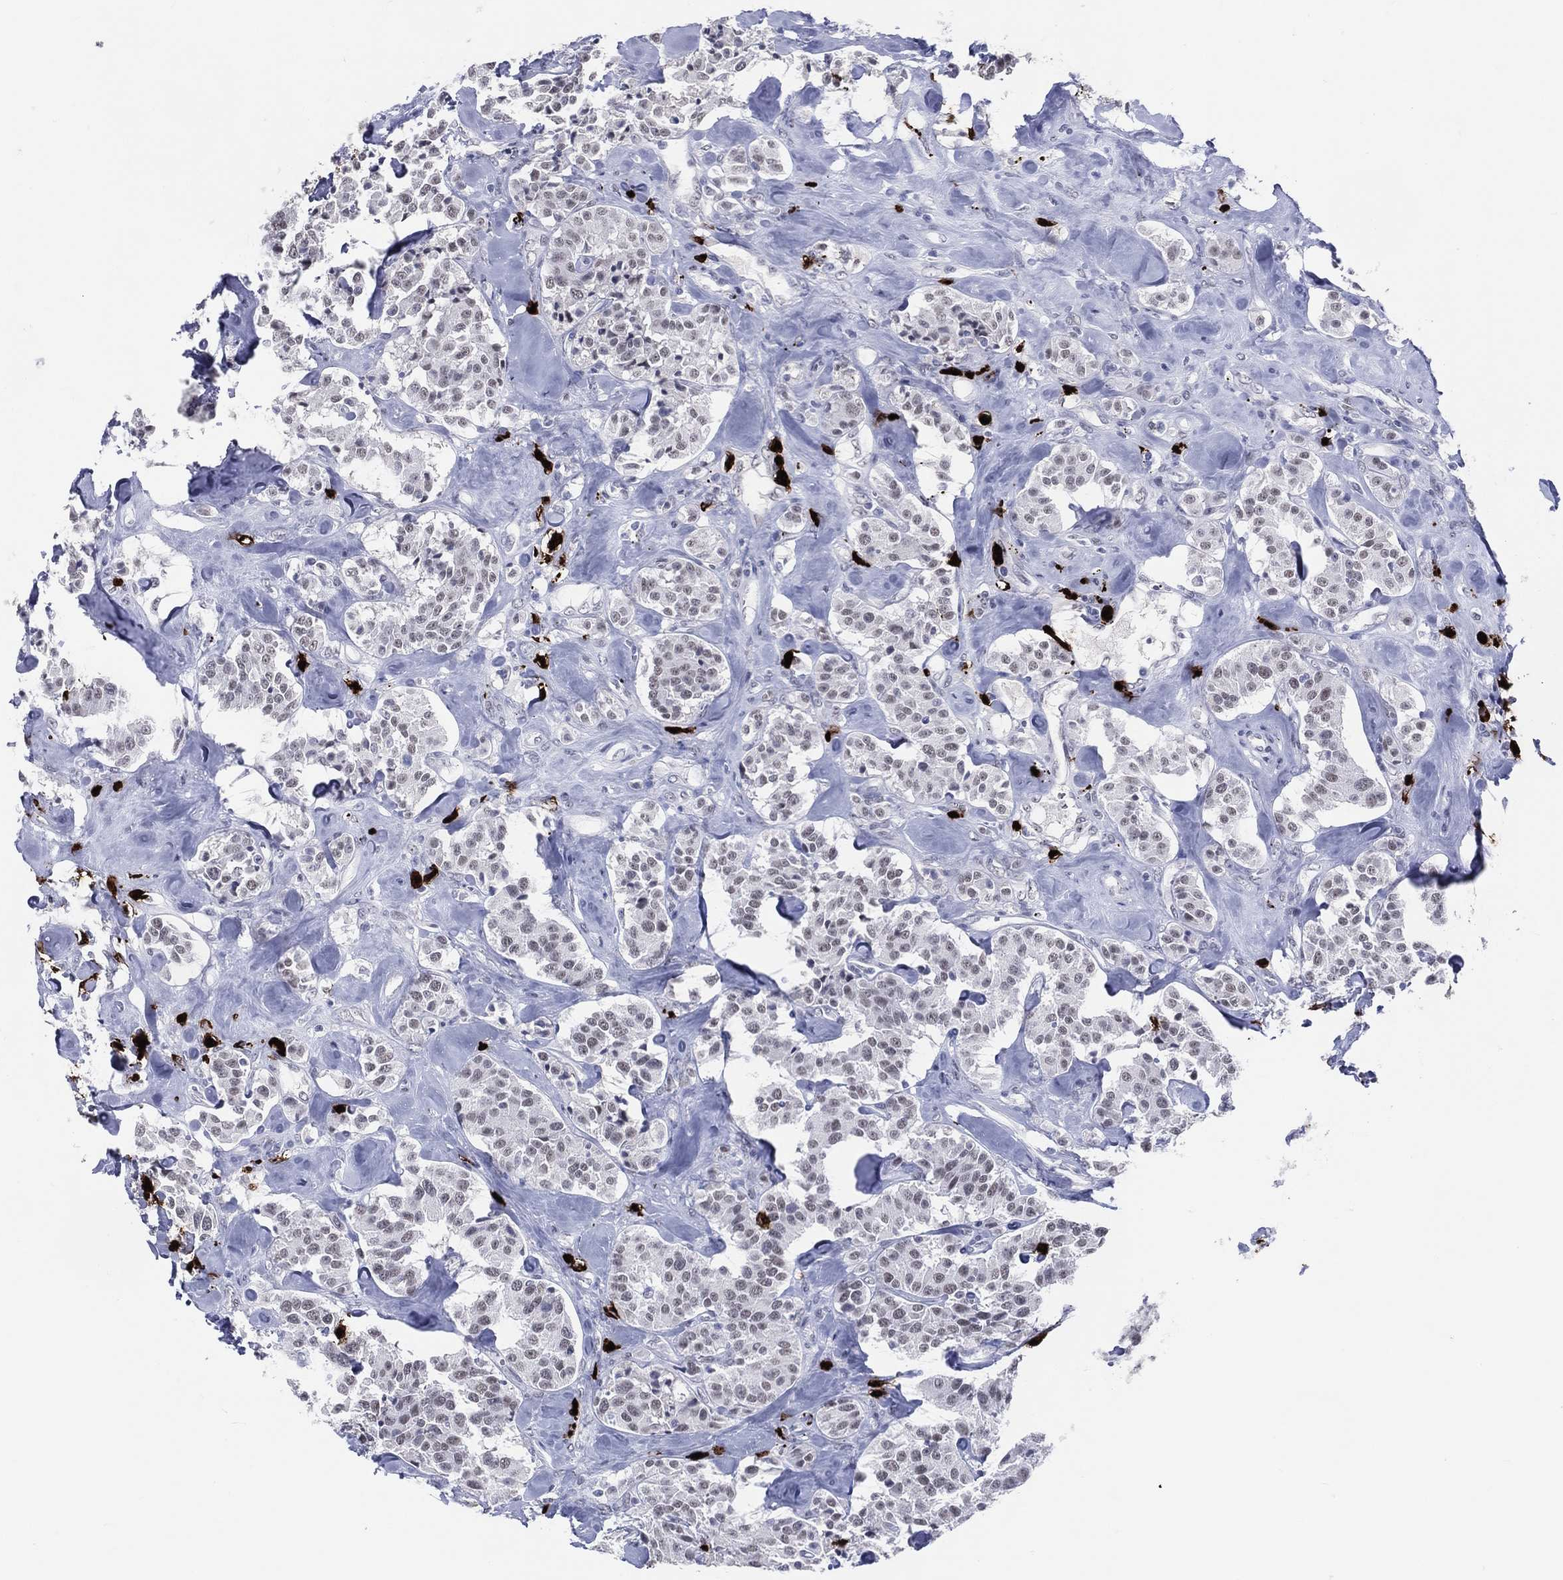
{"staining": {"intensity": "negative", "quantity": "none", "location": "none"}, "tissue": "carcinoid", "cell_type": "Tumor cells", "image_type": "cancer", "snomed": [{"axis": "morphology", "description": "Carcinoid, malignant, NOS"}, {"axis": "topography", "description": "Pancreas"}], "caption": "A high-resolution image shows immunohistochemistry staining of carcinoid (malignant), which reveals no significant expression in tumor cells. The staining was performed using DAB to visualize the protein expression in brown, while the nuclei were stained in blue with hematoxylin (Magnification: 20x).", "gene": "CFAP58", "patient": {"sex": "male", "age": 41}}